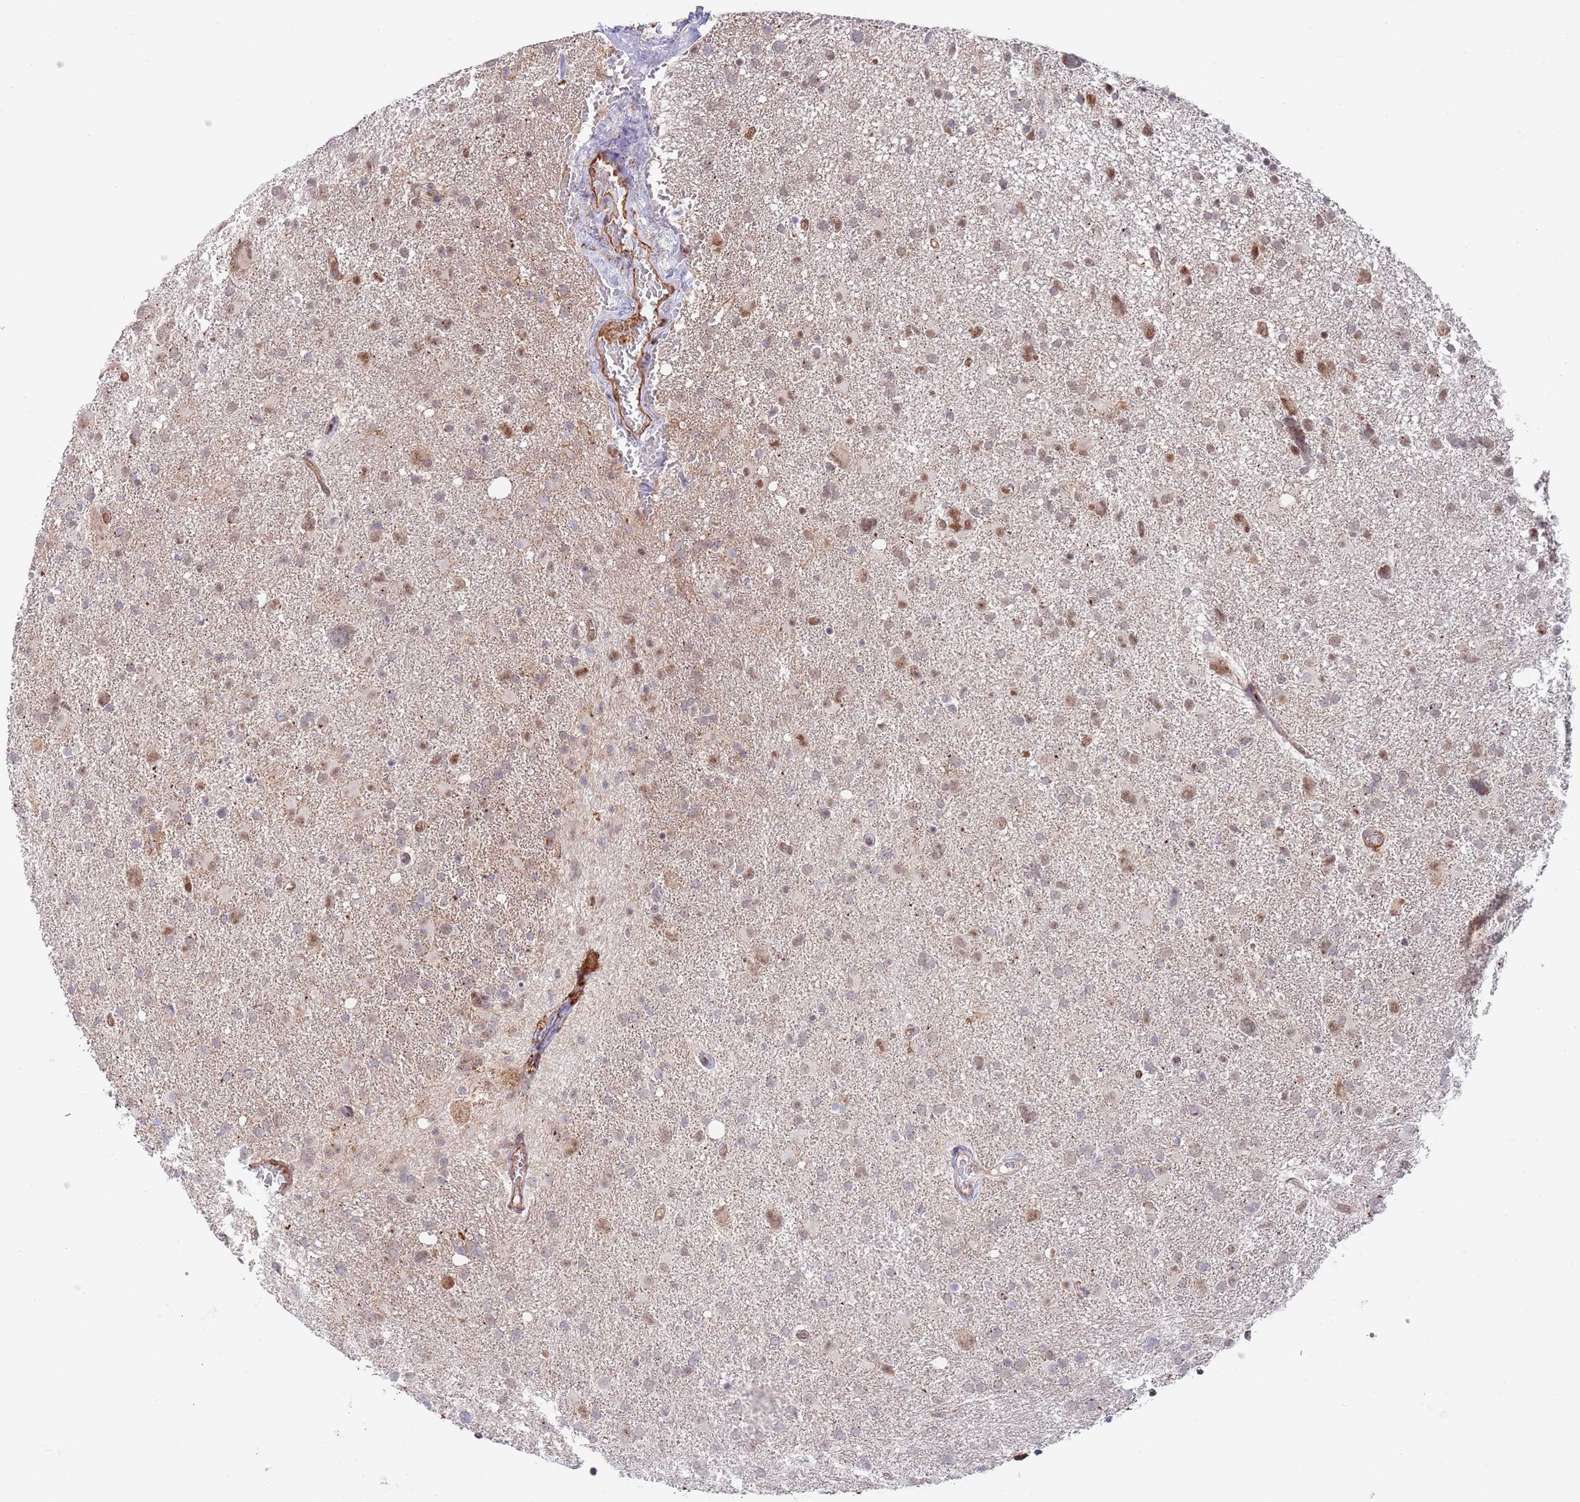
{"staining": {"intensity": "moderate", "quantity": ">75%", "location": "nuclear"}, "tissue": "glioma", "cell_type": "Tumor cells", "image_type": "cancer", "snomed": [{"axis": "morphology", "description": "Glioma, malignant, High grade"}, {"axis": "topography", "description": "Brain"}], "caption": "The micrograph reveals immunohistochemical staining of malignant glioma (high-grade). There is moderate nuclear expression is present in approximately >75% of tumor cells. Nuclei are stained in blue.", "gene": "BPNT1", "patient": {"sex": "male", "age": 61}}